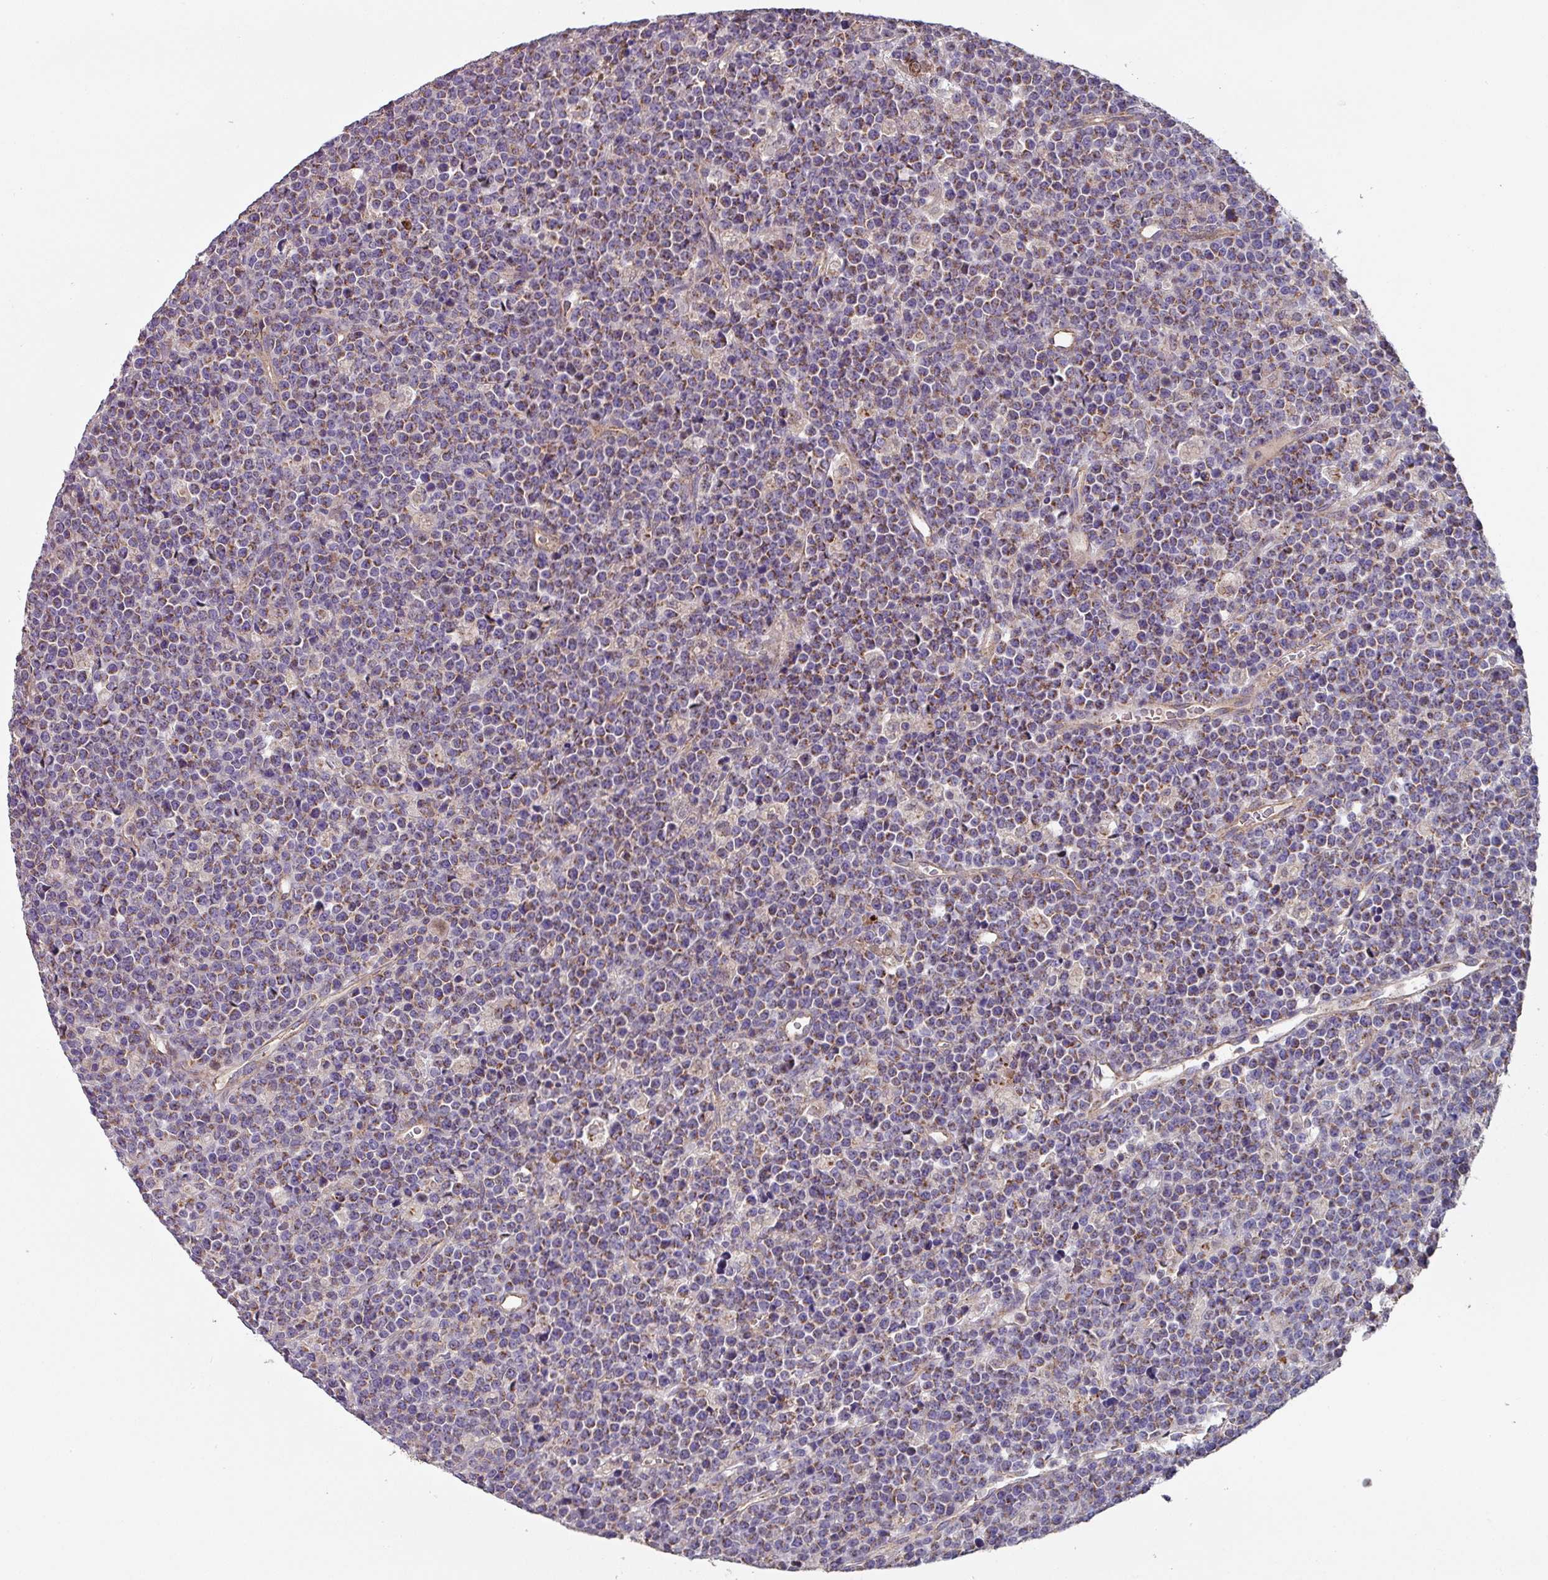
{"staining": {"intensity": "weak", "quantity": "25%-75%", "location": "cytoplasmic/membranous"}, "tissue": "lymphoma", "cell_type": "Tumor cells", "image_type": "cancer", "snomed": [{"axis": "morphology", "description": "Malignant lymphoma, non-Hodgkin's type, High grade"}, {"axis": "topography", "description": "Ovary"}], "caption": "High-power microscopy captured an IHC photomicrograph of high-grade malignant lymphoma, non-Hodgkin's type, revealing weak cytoplasmic/membranous positivity in about 25%-75% of tumor cells.", "gene": "DCAF12L2", "patient": {"sex": "female", "age": 56}}